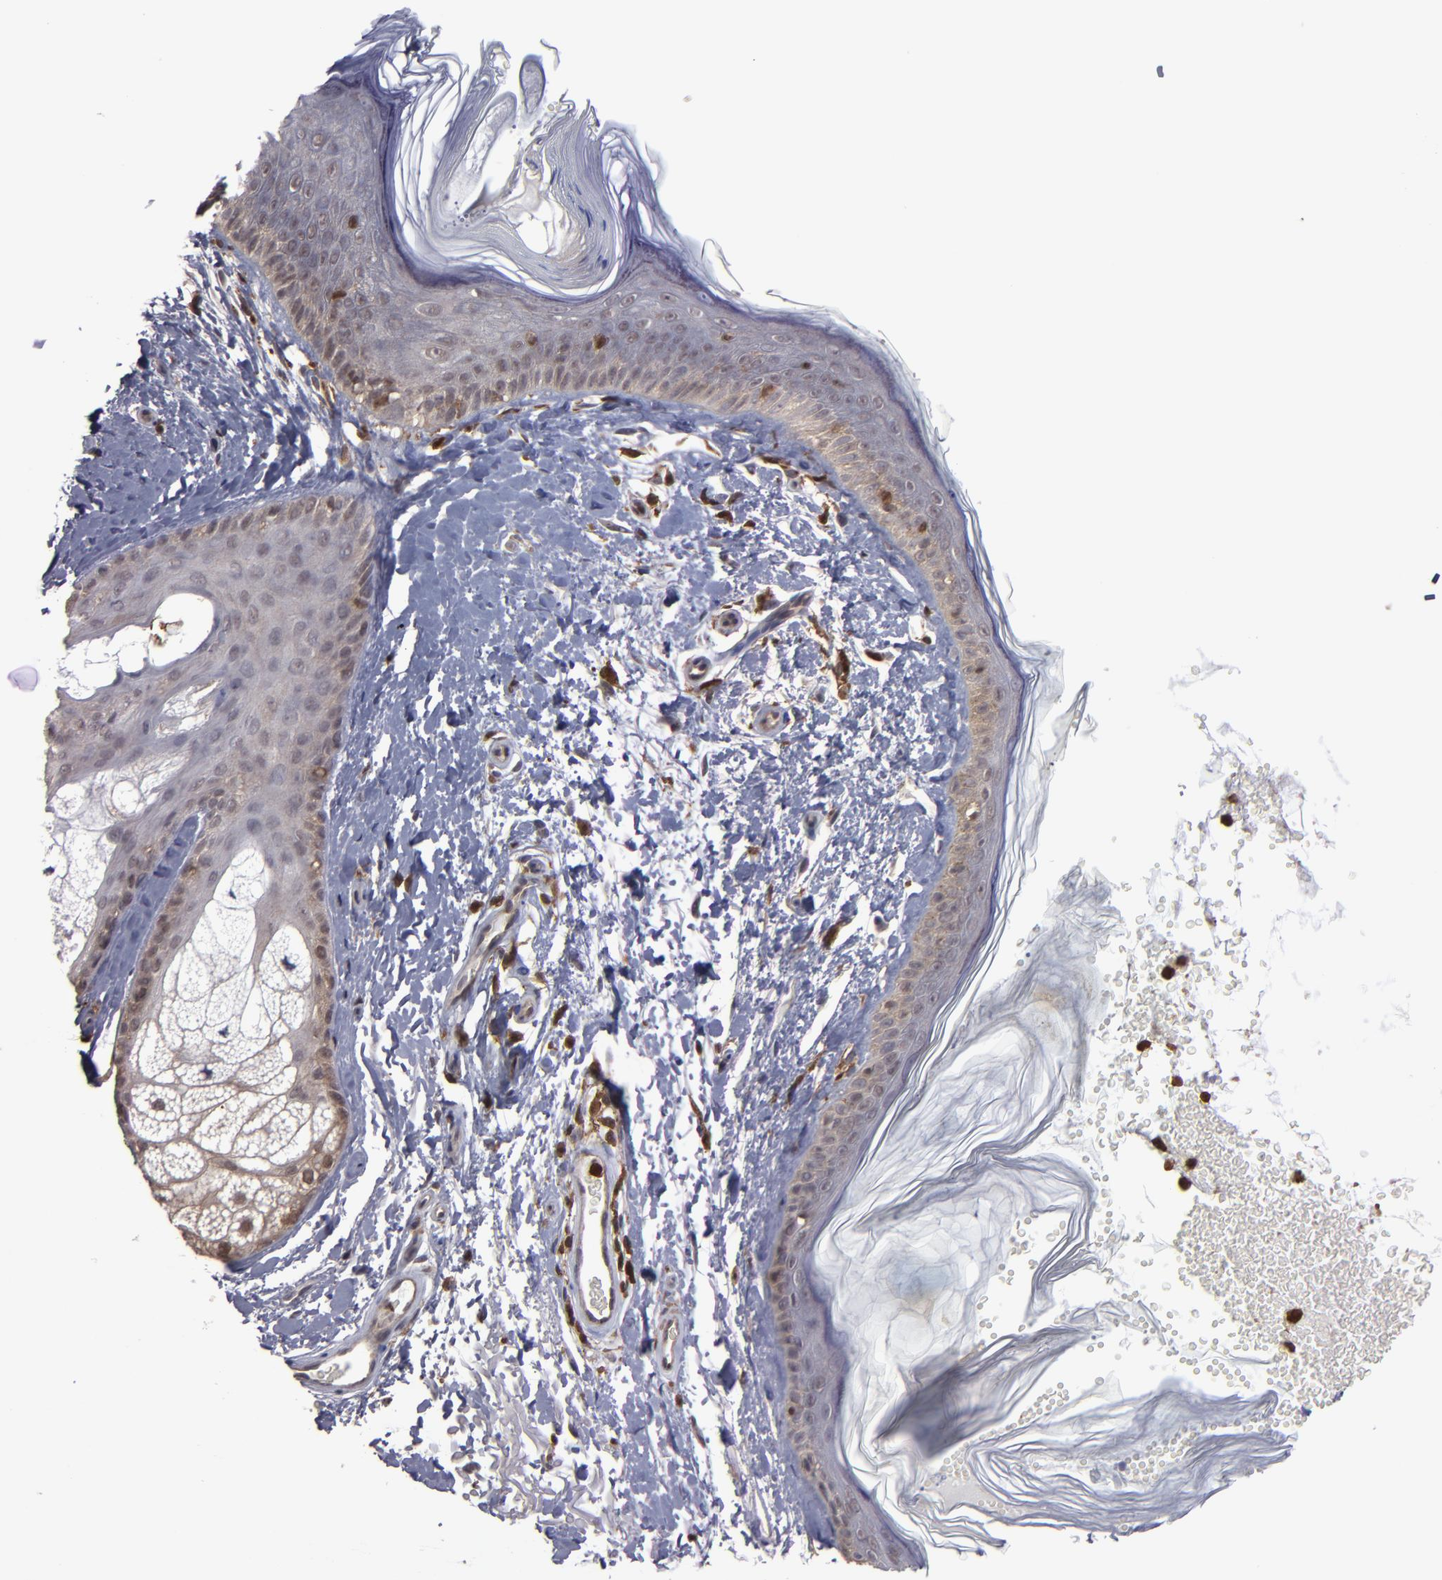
{"staining": {"intensity": "negative", "quantity": "none", "location": "none"}, "tissue": "skin", "cell_type": "Fibroblasts", "image_type": "normal", "snomed": [{"axis": "morphology", "description": "Normal tissue, NOS"}, {"axis": "topography", "description": "Skin"}], "caption": "Immunohistochemistry image of normal skin stained for a protein (brown), which exhibits no staining in fibroblasts.", "gene": "GRB2", "patient": {"sex": "male", "age": 63}}